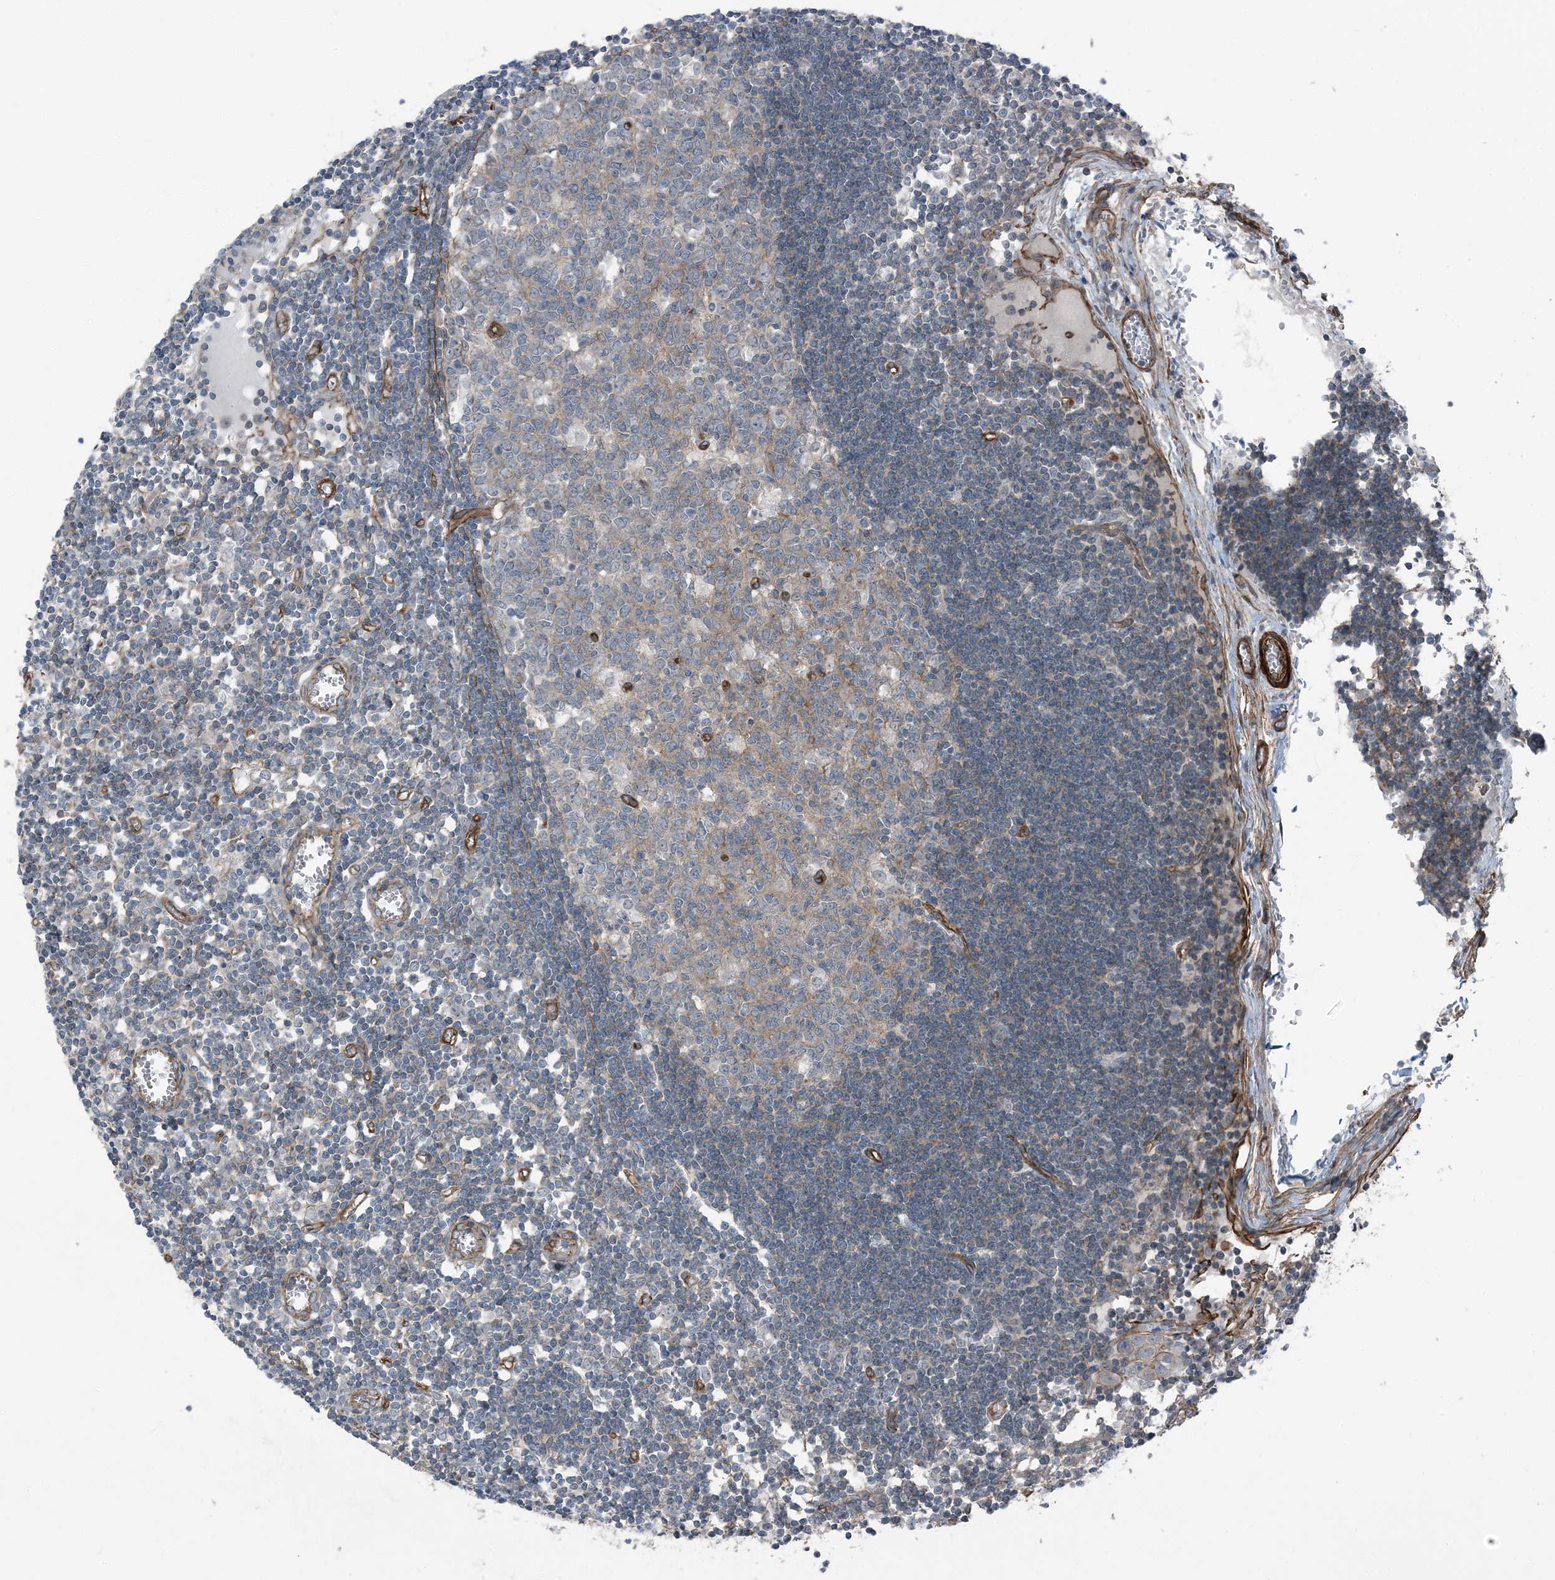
{"staining": {"intensity": "moderate", "quantity": "<25%", "location": "cytoplasmic/membranous"}, "tissue": "lymph node", "cell_type": "Germinal center cells", "image_type": "normal", "snomed": [{"axis": "morphology", "description": "Normal tissue, NOS"}, {"axis": "topography", "description": "Lymph node"}], "caption": "IHC photomicrograph of benign lymph node: human lymph node stained using IHC exhibits low levels of moderate protein expression localized specifically in the cytoplasmic/membranous of germinal center cells, appearing as a cytoplasmic/membranous brown color.", "gene": "ZFP90", "patient": {"sex": "female", "age": 11}}